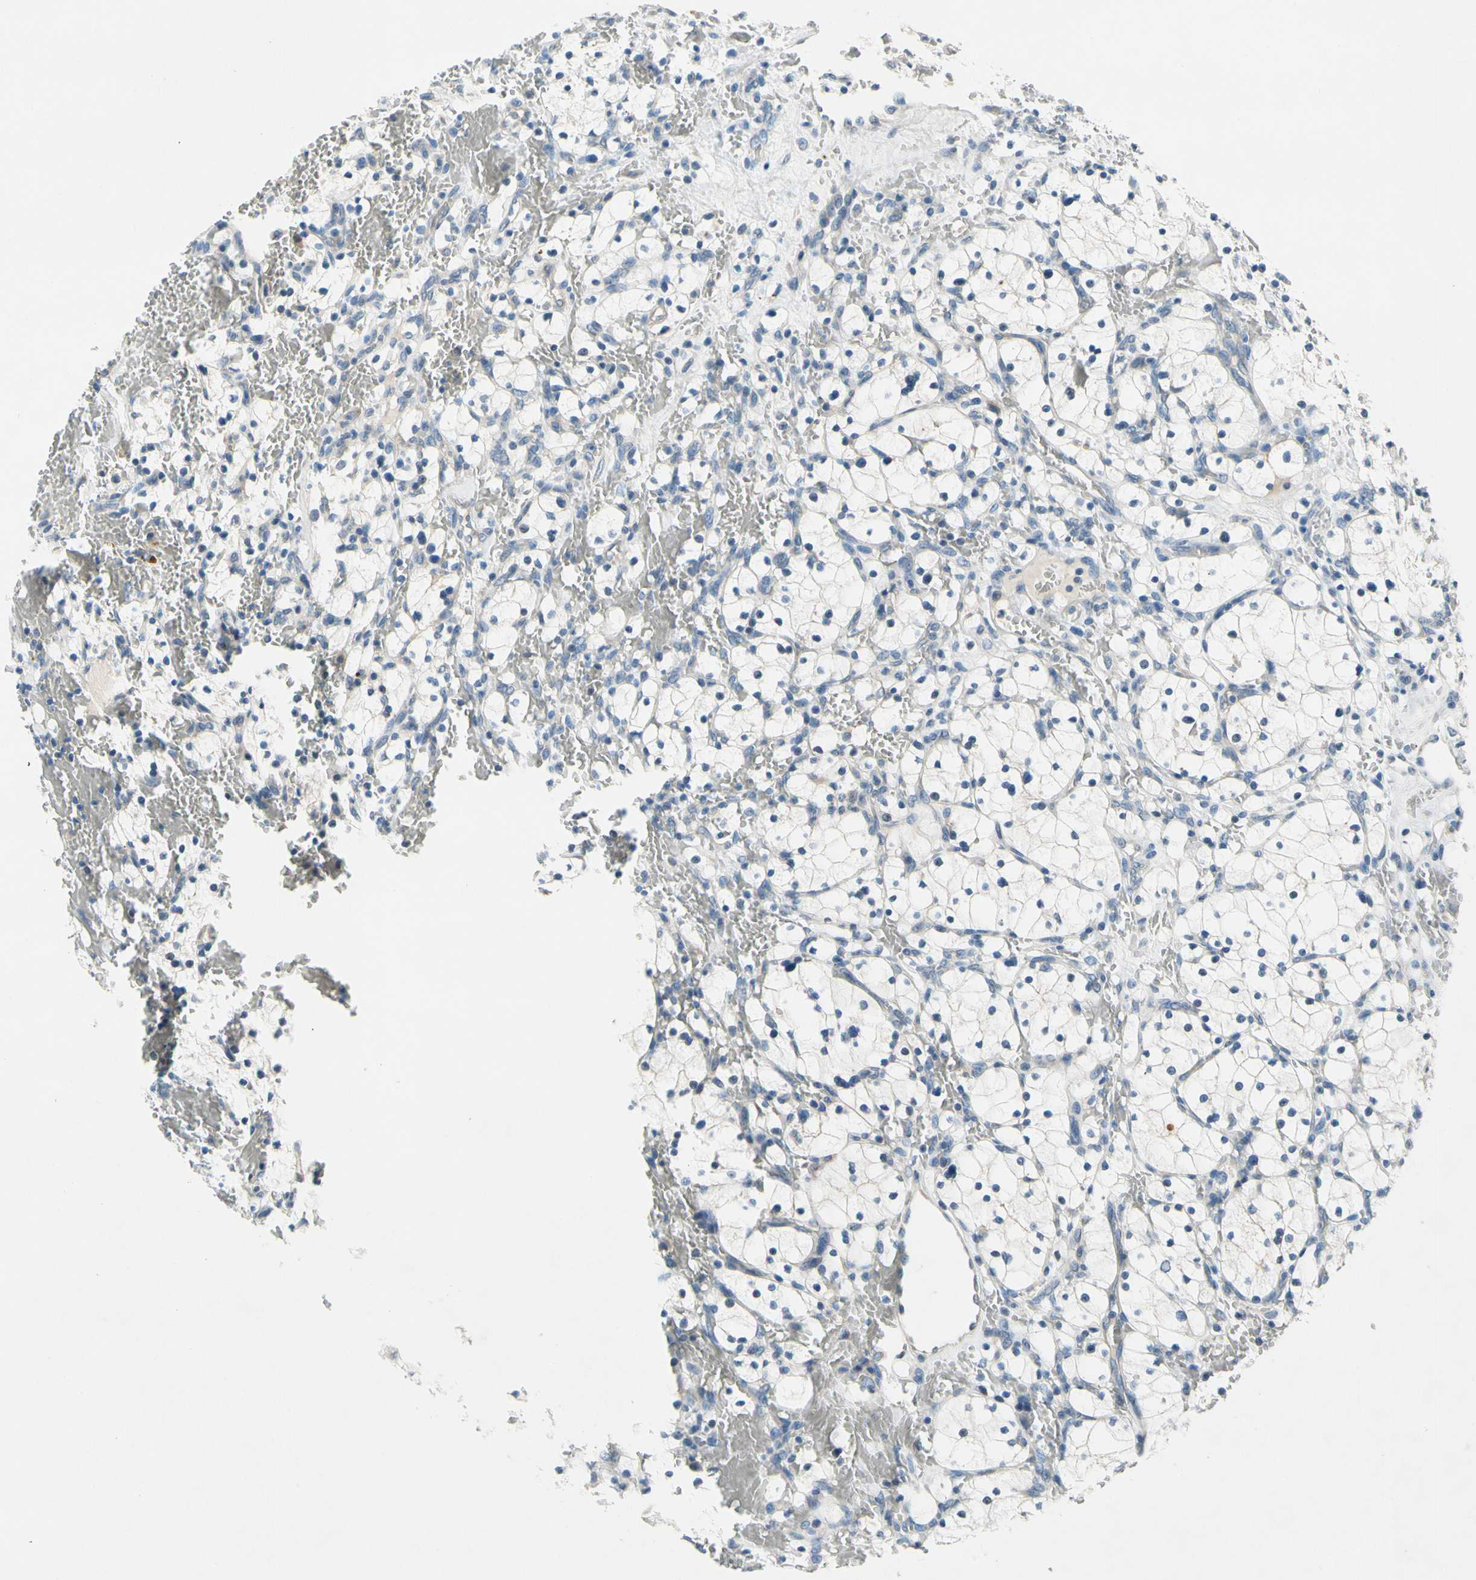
{"staining": {"intensity": "negative", "quantity": "none", "location": "none"}, "tissue": "renal cancer", "cell_type": "Tumor cells", "image_type": "cancer", "snomed": [{"axis": "morphology", "description": "Adenocarcinoma, NOS"}, {"axis": "topography", "description": "Kidney"}], "caption": "A high-resolution histopathology image shows IHC staining of renal adenocarcinoma, which shows no significant positivity in tumor cells. The staining is performed using DAB brown chromogen with nuclei counter-stained in using hematoxylin.", "gene": "PIP5K1B", "patient": {"sex": "female", "age": 83}}